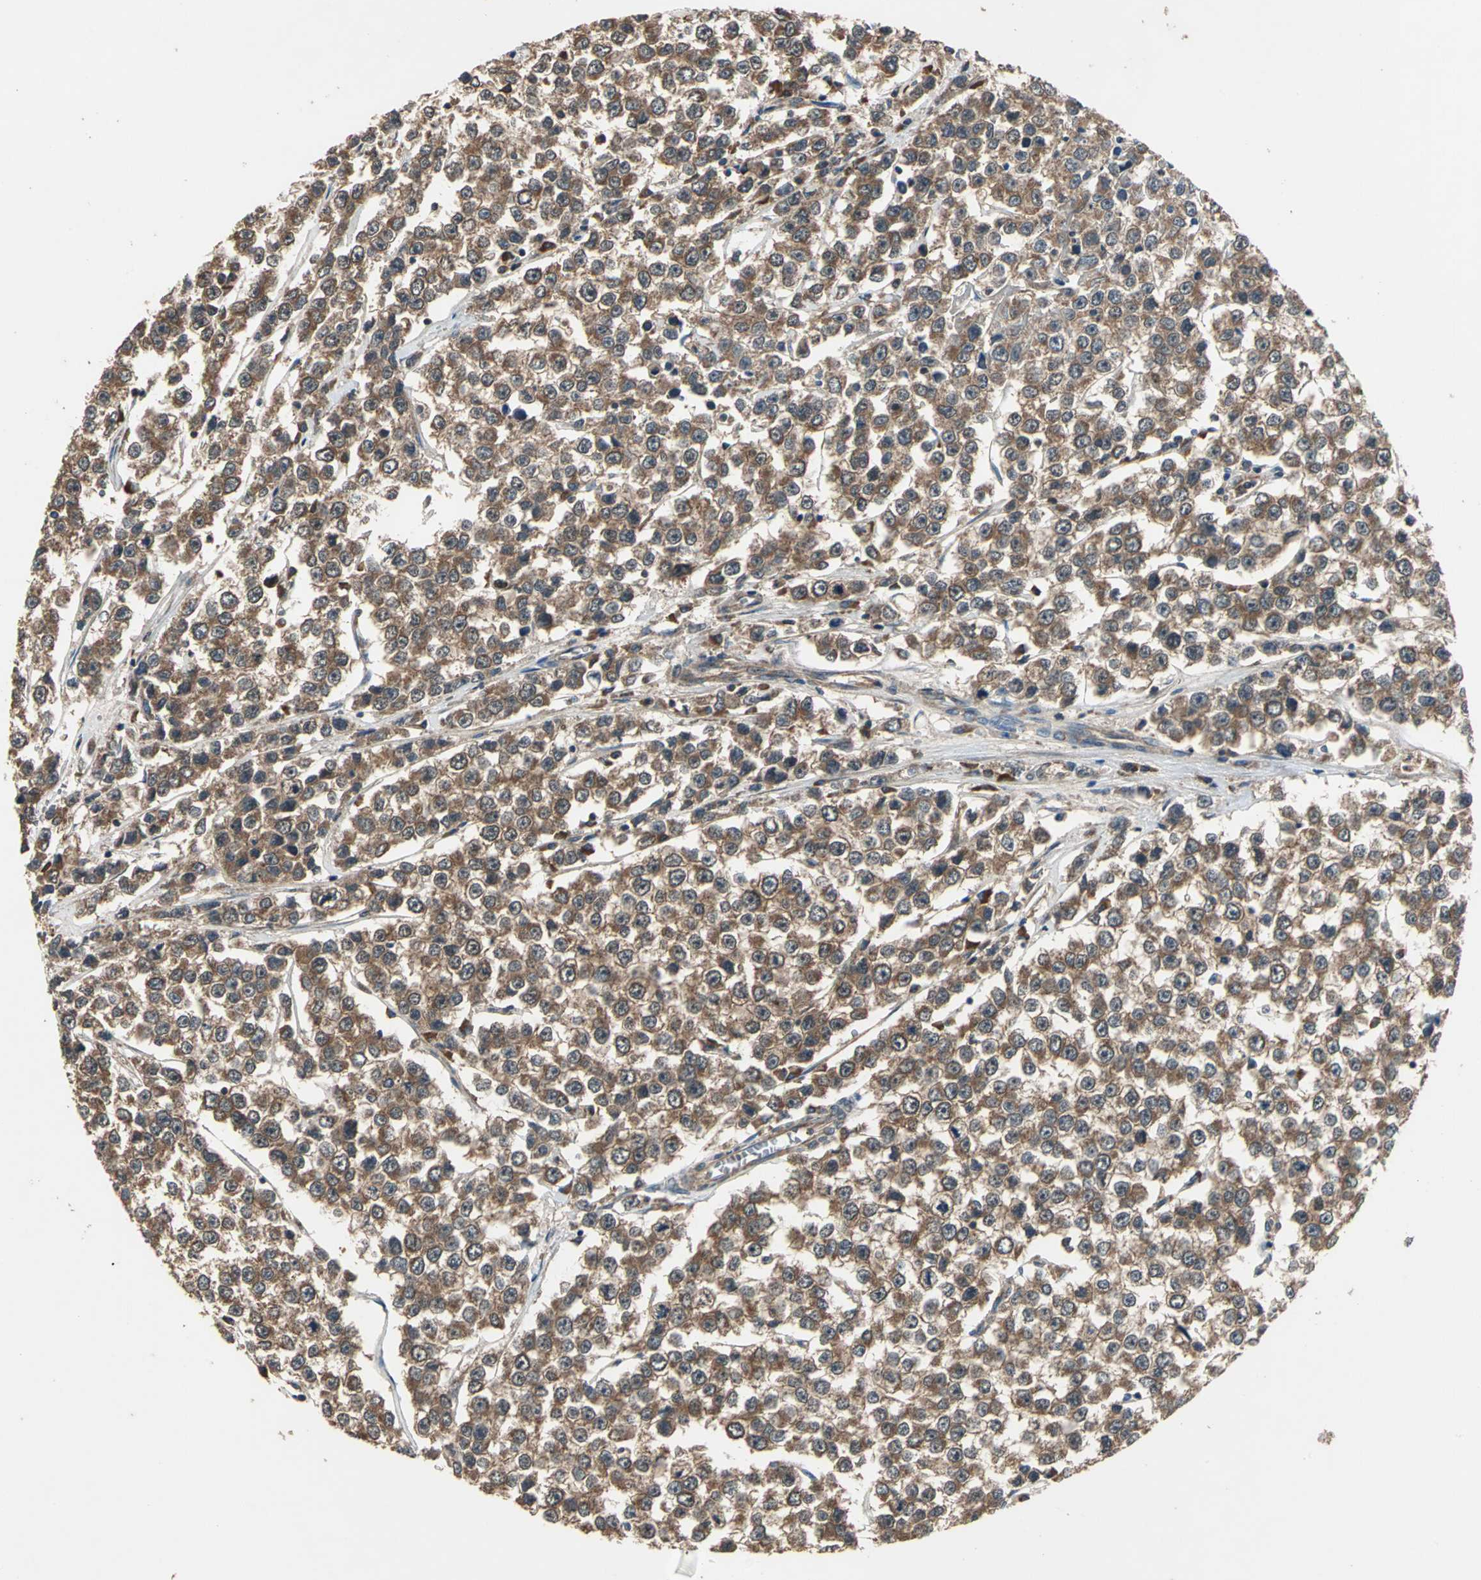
{"staining": {"intensity": "strong", "quantity": ">75%", "location": "cytoplasmic/membranous"}, "tissue": "testis cancer", "cell_type": "Tumor cells", "image_type": "cancer", "snomed": [{"axis": "morphology", "description": "Seminoma, NOS"}, {"axis": "morphology", "description": "Carcinoma, Embryonal, NOS"}, {"axis": "topography", "description": "Testis"}], "caption": "Immunohistochemistry (DAB) staining of human testis embryonal carcinoma shows strong cytoplasmic/membranous protein expression in about >75% of tumor cells. The protein of interest is stained brown, and the nuclei are stained in blue (DAB IHC with brightfield microscopy, high magnification).", "gene": "ZNF608", "patient": {"sex": "male", "age": 52}}